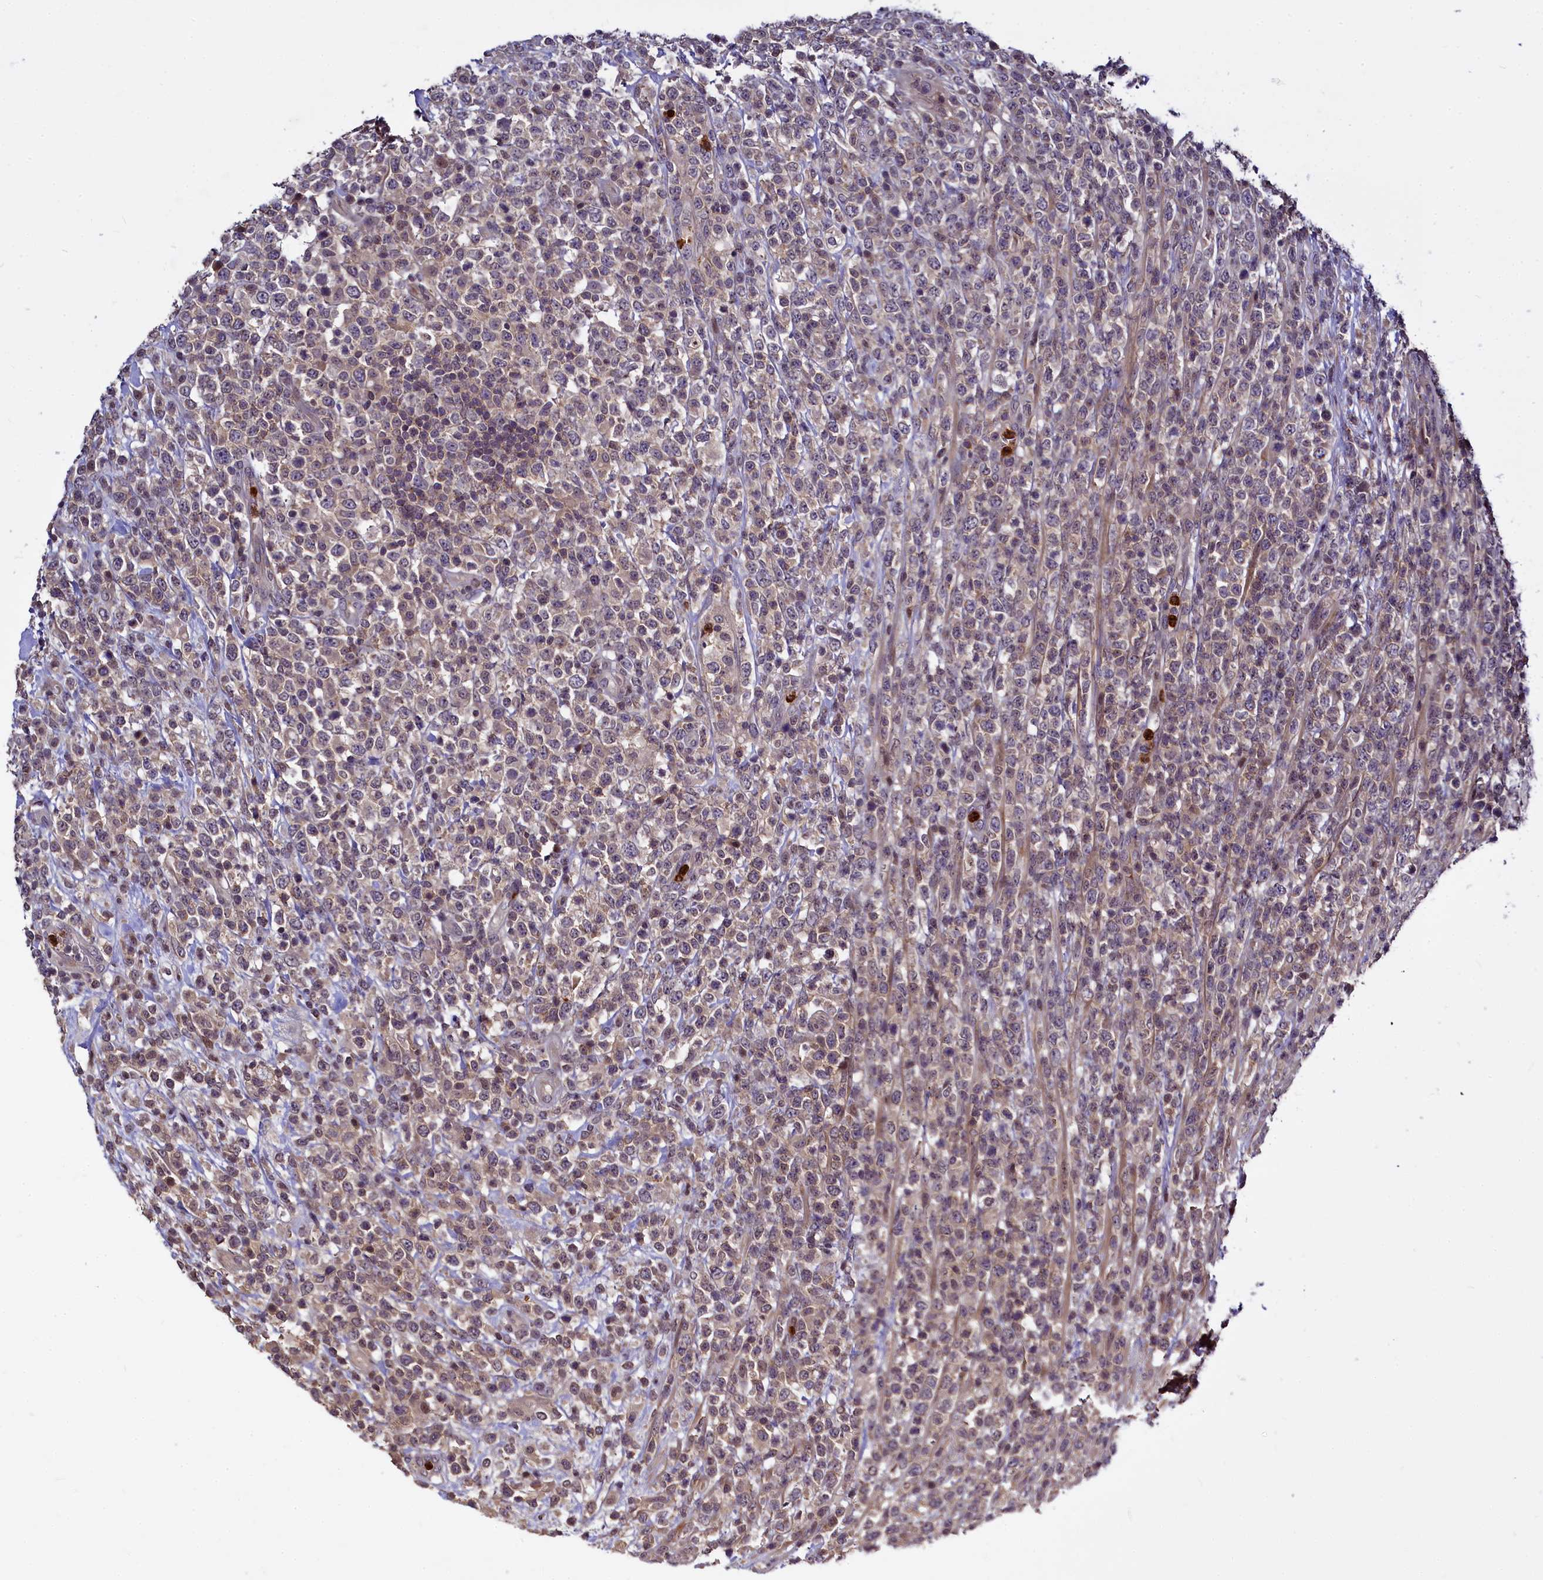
{"staining": {"intensity": "weak", "quantity": ">75%", "location": "cytoplasmic/membranous"}, "tissue": "lymphoma", "cell_type": "Tumor cells", "image_type": "cancer", "snomed": [{"axis": "morphology", "description": "Malignant lymphoma, non-Hodgkin's type, High grade"}, {"axis": "topography", "description": "Colon"}], "caption": "Brown immunohistochemical staining in high-grade malignant lymphoma, non-Hodgkin's type displays weak cytoplasmic/membranous positivity in approximately >75% of tumor cells. The protein of interest is stained brown, and the nuclei are stained in blue (DAB (3,3'-diaminobenzidine) IHC with brightfield microscopy, high magnification).", "gene": "ATG101", "patient": {"sex": "female", "age": 53}}